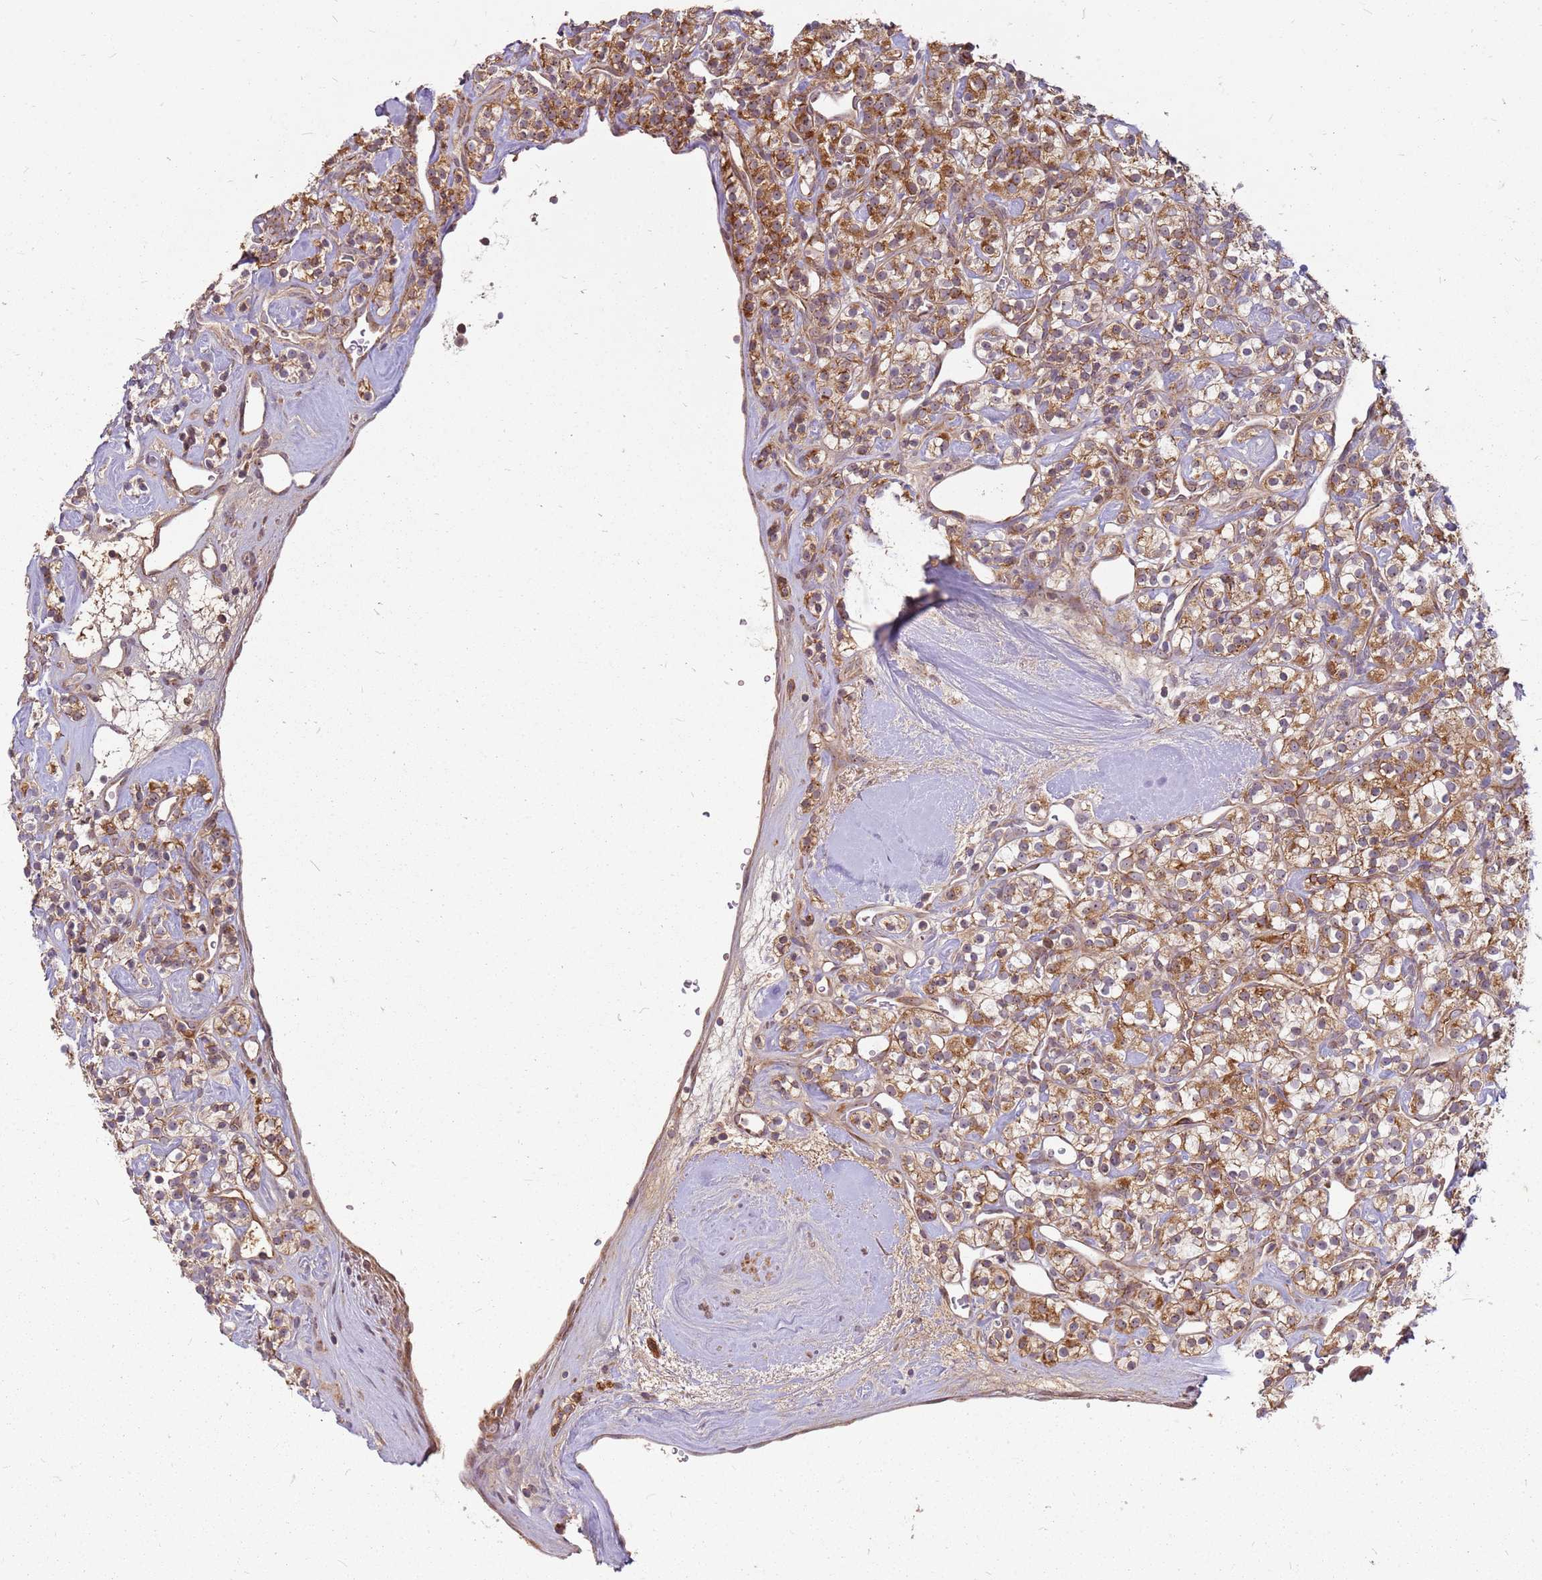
{"staining": {"intensity": "moderate", "quantity": ">75%", "location": "cytoplasmic/membranous,nuclear"}, "tissue": "renal cancer", "cell_type": "Tumor cells", "image_type": "cancer", "snomed": [{"axis": "morphology", "description": "Adenocarcinoma, NOS"}, {"axis": "topography", "description": "Kidney"}], "caption": "High-magnification brightfield microscopy of renal cancer (adenocarcinoma) stained with DAB (brown) and counterstained with hematoxylin (blue). tumor cells exhibit moderate cytoplasmic/membranous and nuclear positivity is identified in about>75% of cells.", "gene": "CCDC159", "patient": {"sex": "male", "age": 77}}